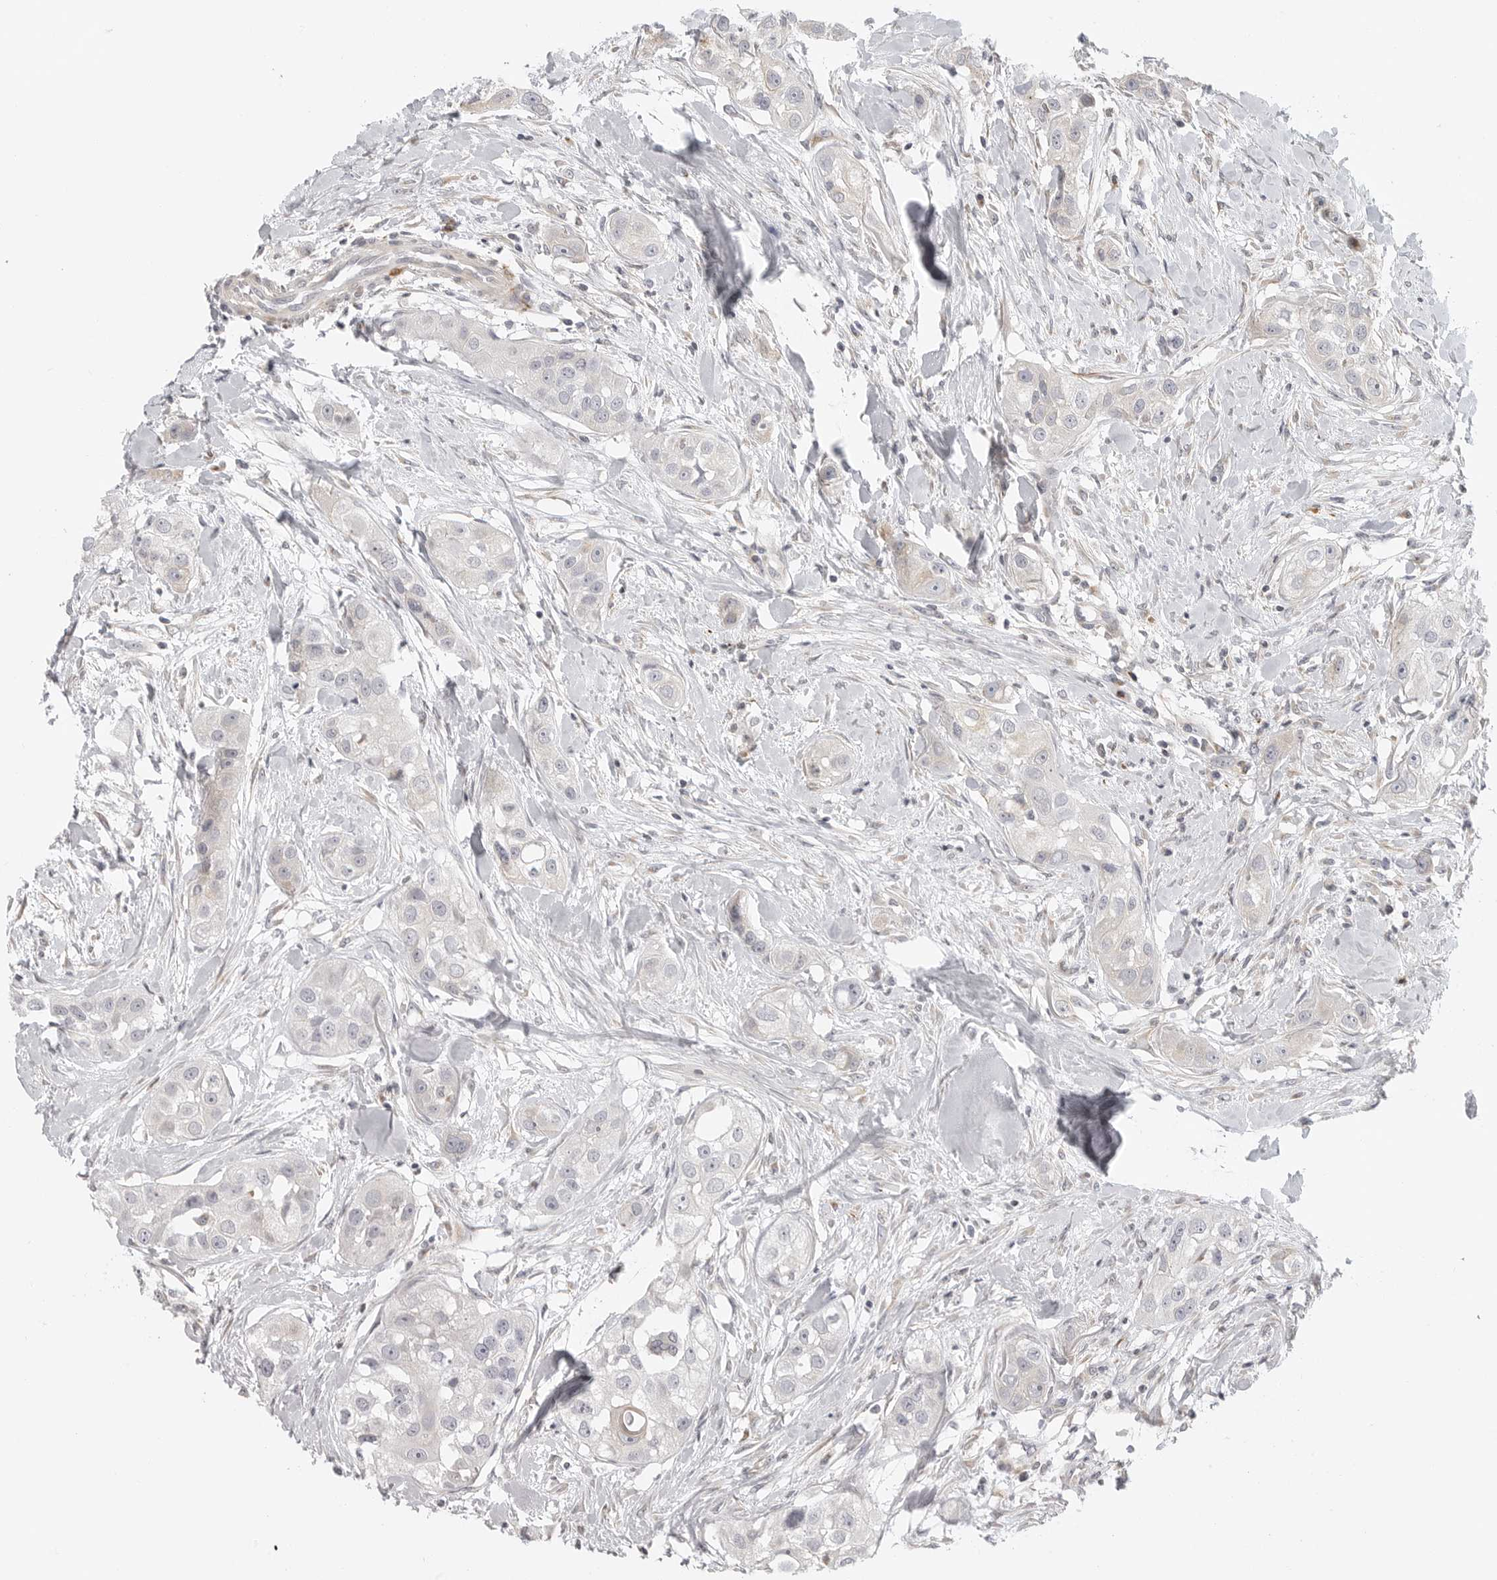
{"staining": {"intensity": "negative", "quantity": "none", "location": "none"}, "tissue": "head and neck cancer", "cell_type": "Tumor cells", "image_type": "cancer", "snomed": [{"axis": "morphology", "description": "Normal tissue, NOS"}, {"axis": "morphology", "description": "Squamous cell carcinoma, NOS"}, {"axis": "topography", "description": "Skeletal muscle"}, {"axis": "topography", "description": "Head-Neck"}], "caption": "Squamous cell carcinoma (head and neck) was stained to show a protein in brown. There is no significant positivity in tumor cells. (DAB IHC, high magnification).", "gene": "MAP7D1", "patient": {"sex": "male", "age": 51}}